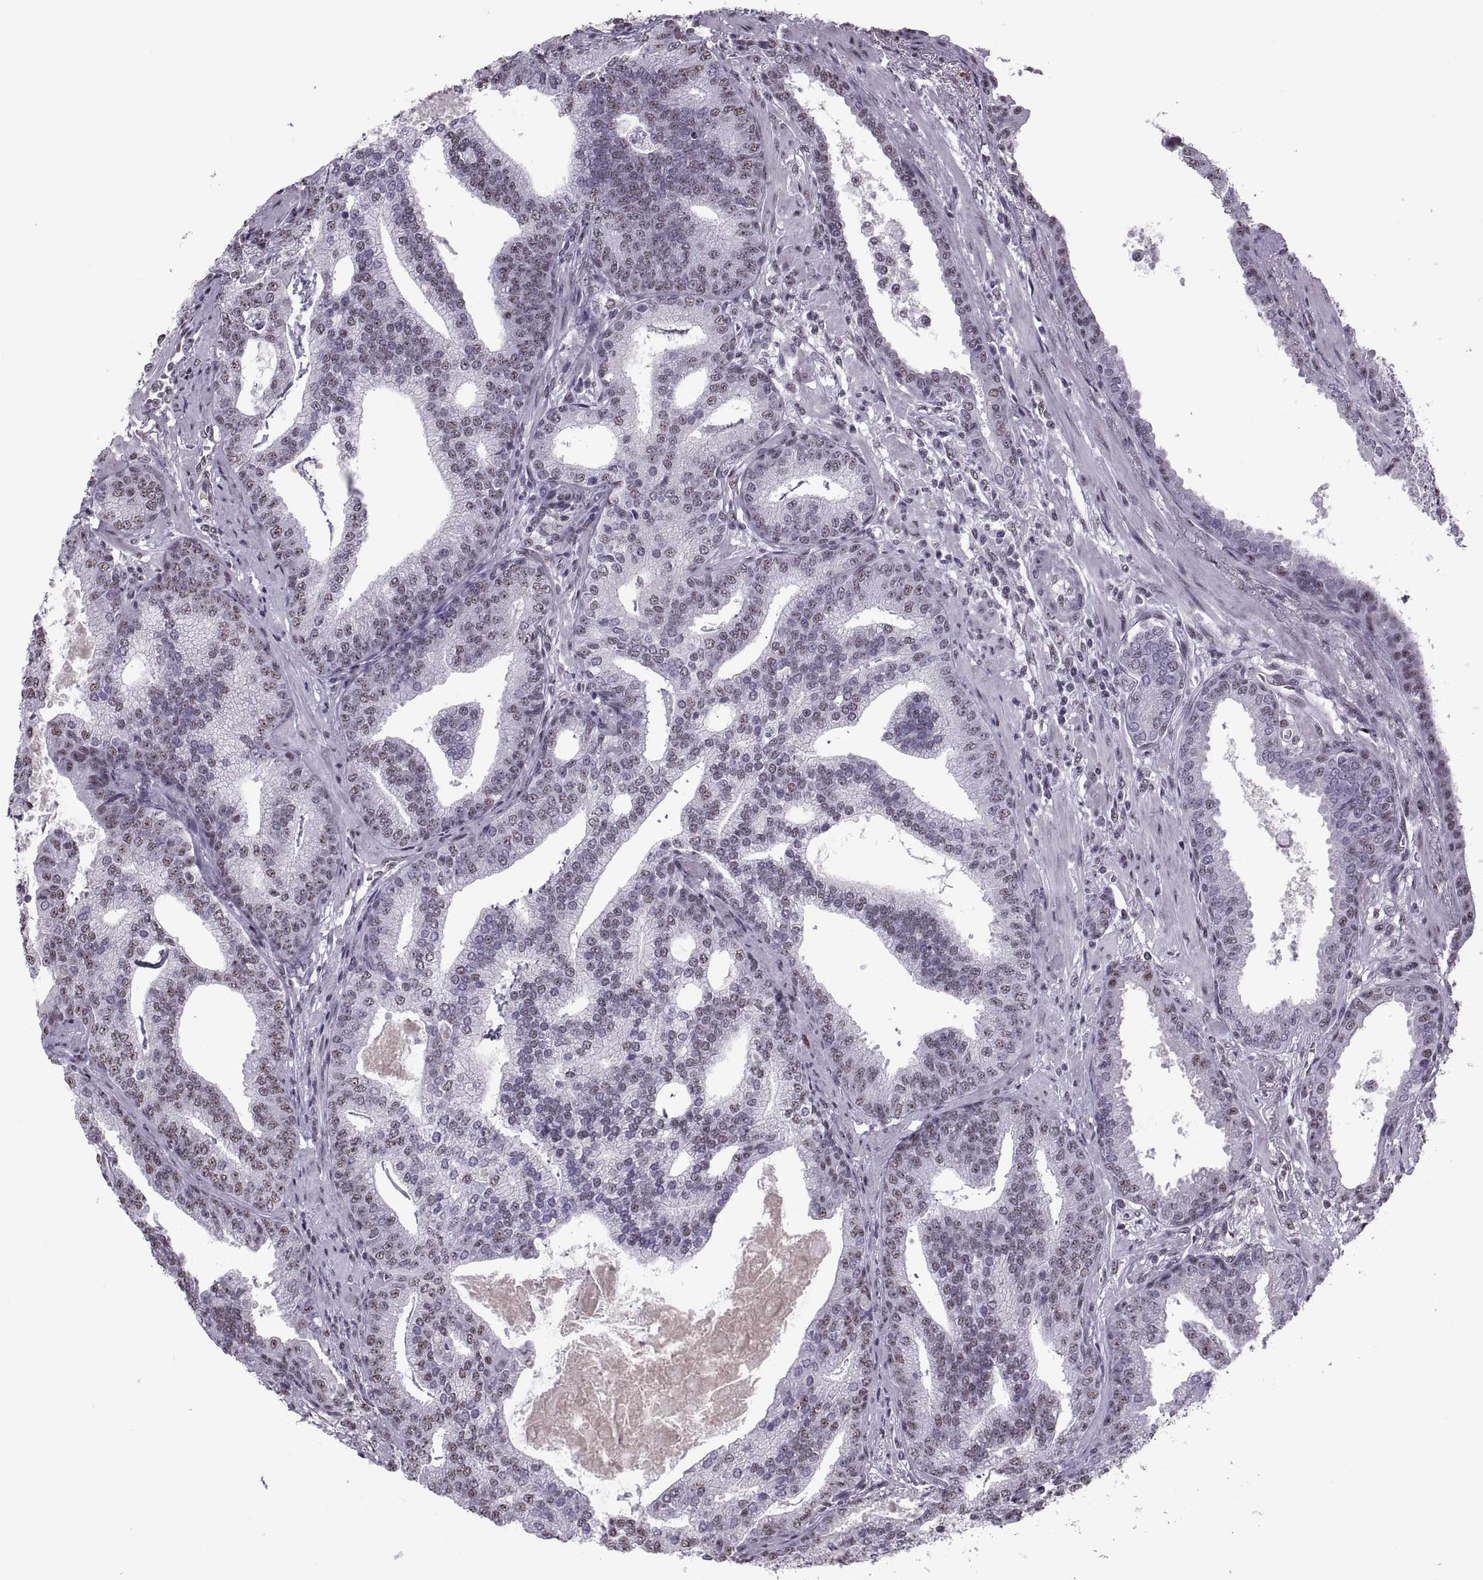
{"staining": {"intensity": "weak", "quantity": "25%-75%", "location": "nuclear"}, "tissue": "prostate cancer", "cell_type": "Tumor cells", "image_type": "cancer", "snomed": [{"axis": "morphology", "description": "Adenocarcinoma, NOS"}, {"axis": "topography", "description": "Prostate"}], "caption": "Immunohistochemical staining of human prostate adenocarcinoma displays low levels of weak nuclear staining in approximately 25%-75% of tumor cells.", "gene": "MAGEA4", "patient": {"sex": "male", "age": 64}}